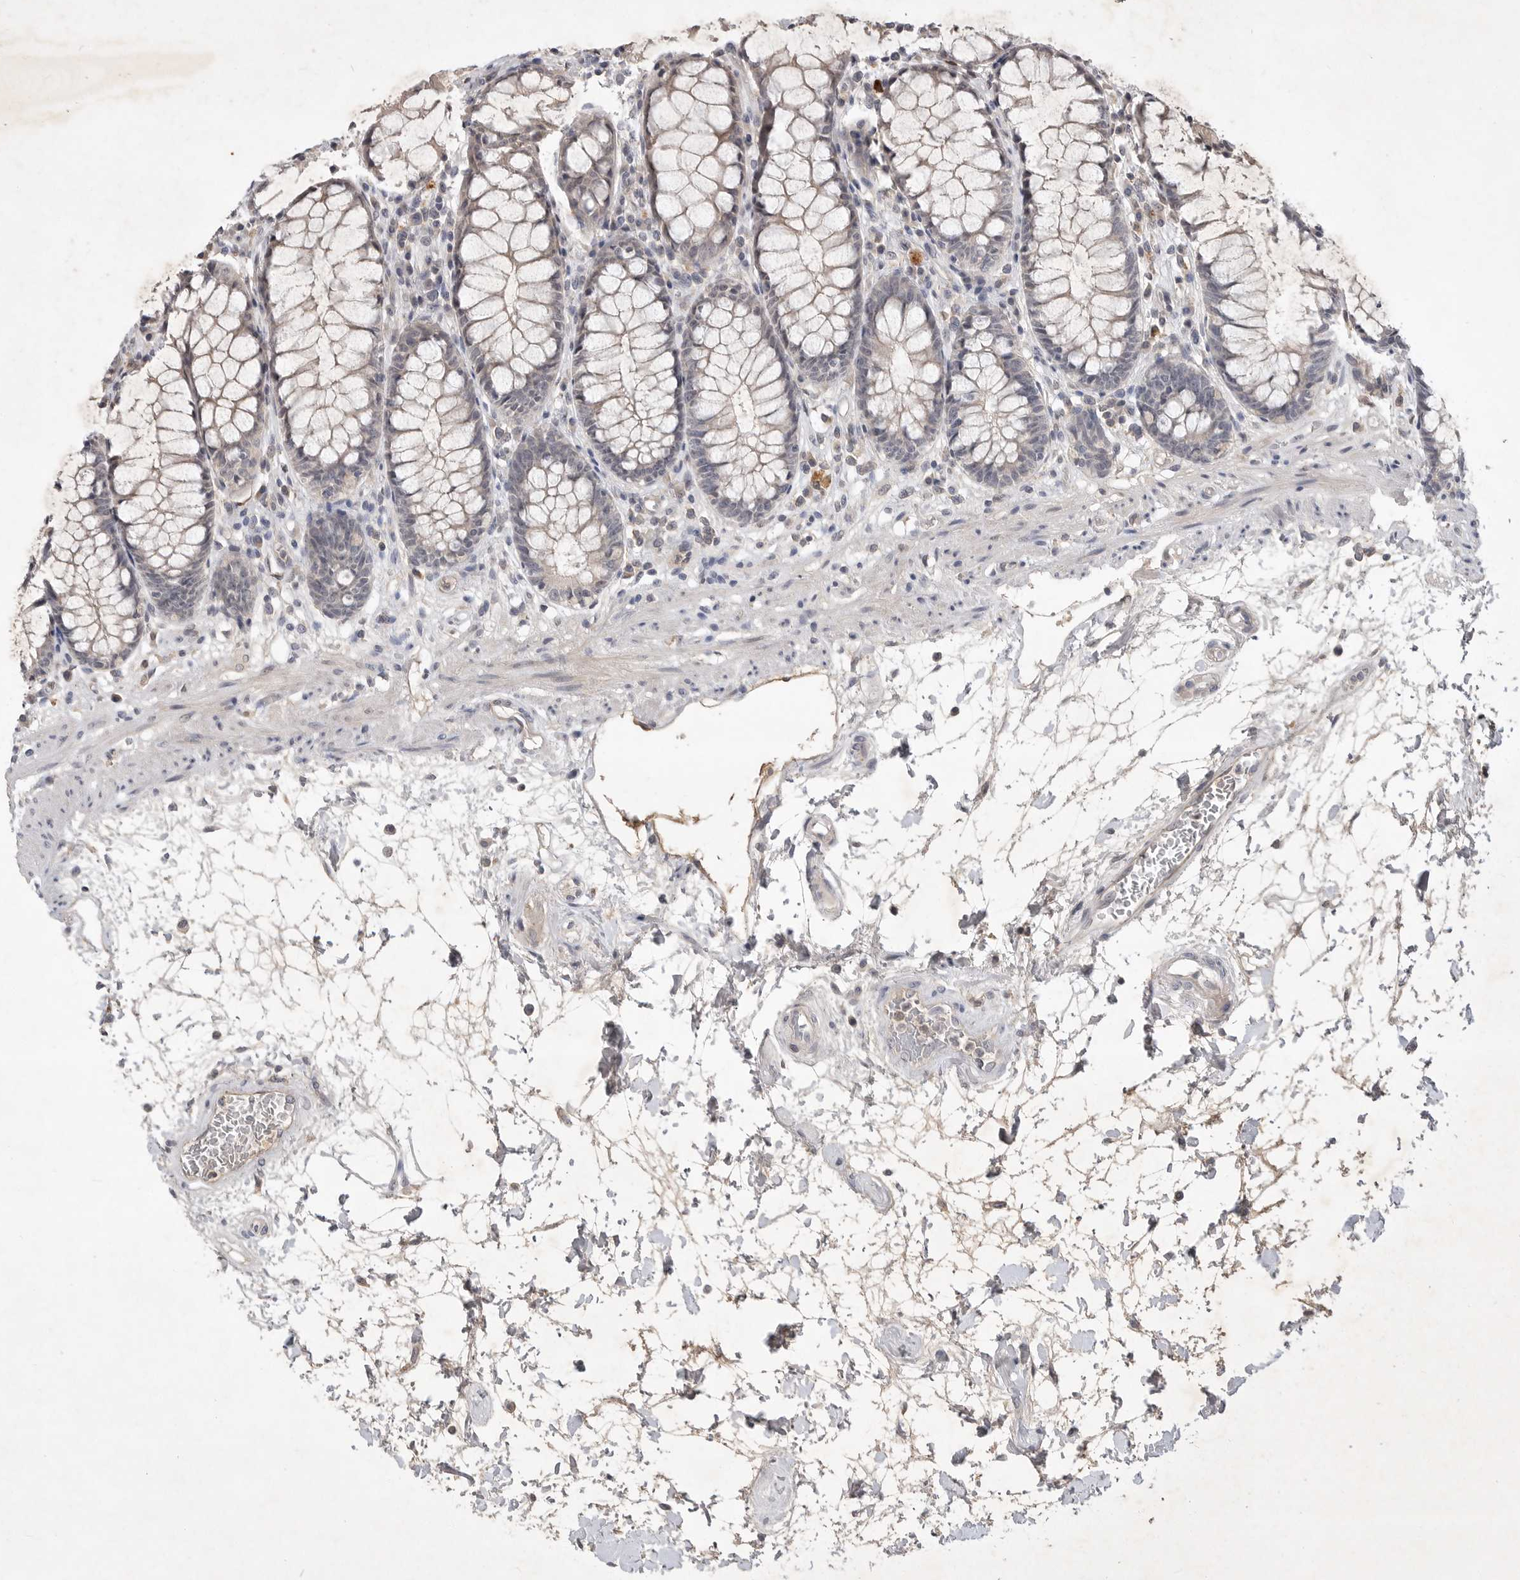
{"staining": {"intensity": "weak", "quantity": ">75%", "location": "cytoplasmic/membranous"}, "tissue": "rectum", "cell_type": "Glandular cells", "image_type": "normal", "snomed": [{"axis": "morphology", "description": "Normal tissue, NOS"}, {"axis": "topography", "description": "Rectum"}], "caption": "Normal rectum demonstrates weak cytoplasmic/membranous positivity in about >75% of glandular cells, visualized by immunohistochemistry.", "gene": "ITGAD", "patient": {"sex": "male", "age": 64}}